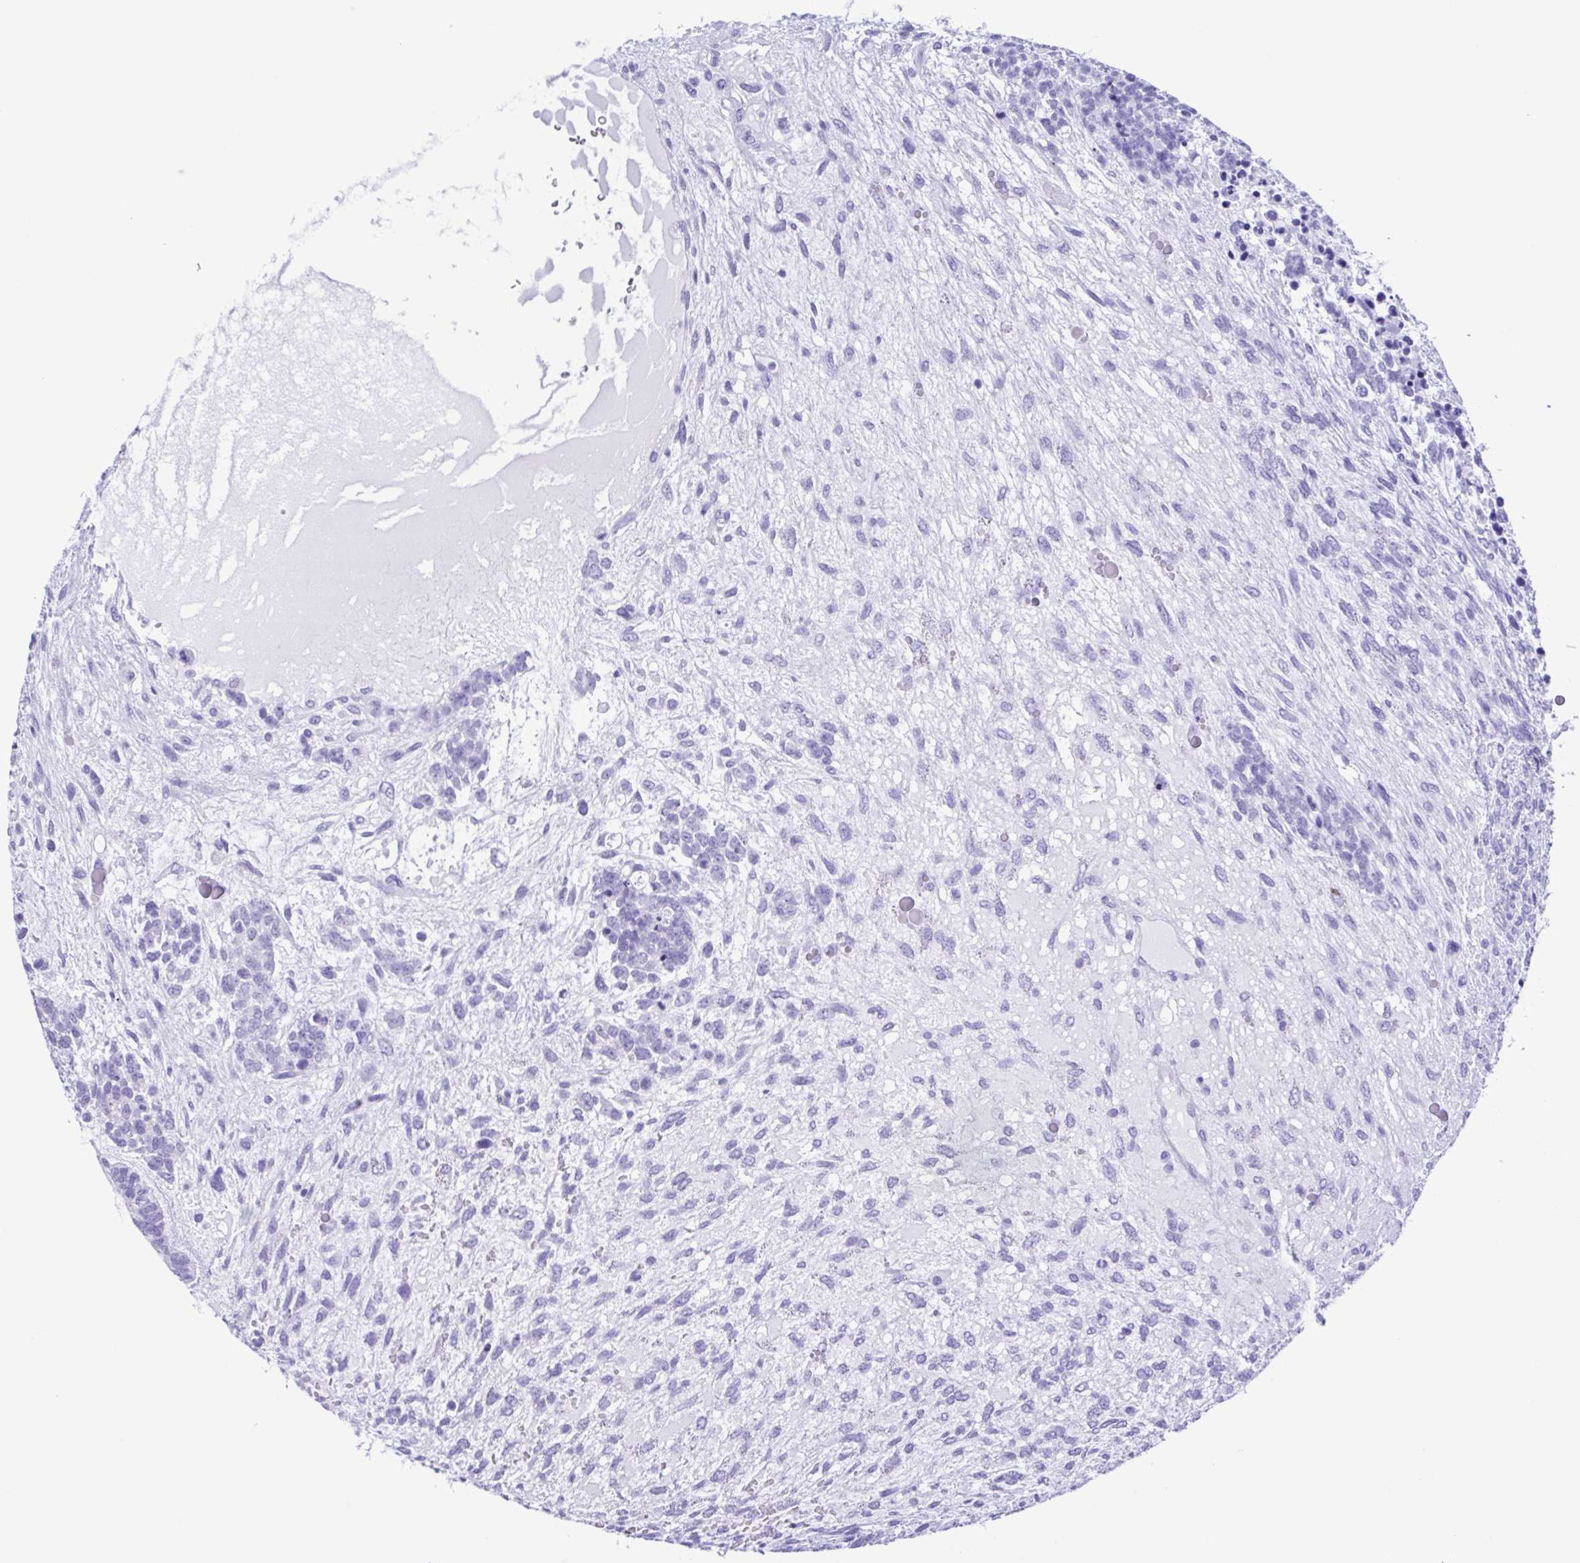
{"staining": {"intensity": "negative", "quantity": "none", "location": "none"}, "tissue": "testis cancer", "cell_type": "Tumor cells", "image_type": "cancer", "snomed": [{"axis": "morphology", "description": "Carcinoma, Embryonal, NOS"}, {"axis": "topography", "description": "Testis"}], "caption": "A photomicrograph of testis cancer (embryonal carcinoma) stained for a protein shows no brown staining in tumor cells. (Stains: DAB immunohistochemistry (IHC) with hematoxylin counter stain, Microscopy: brightfield microscopy at high magnification).", "gene": "TSPY2", "patient": {"sex": "male", "age": 23}}